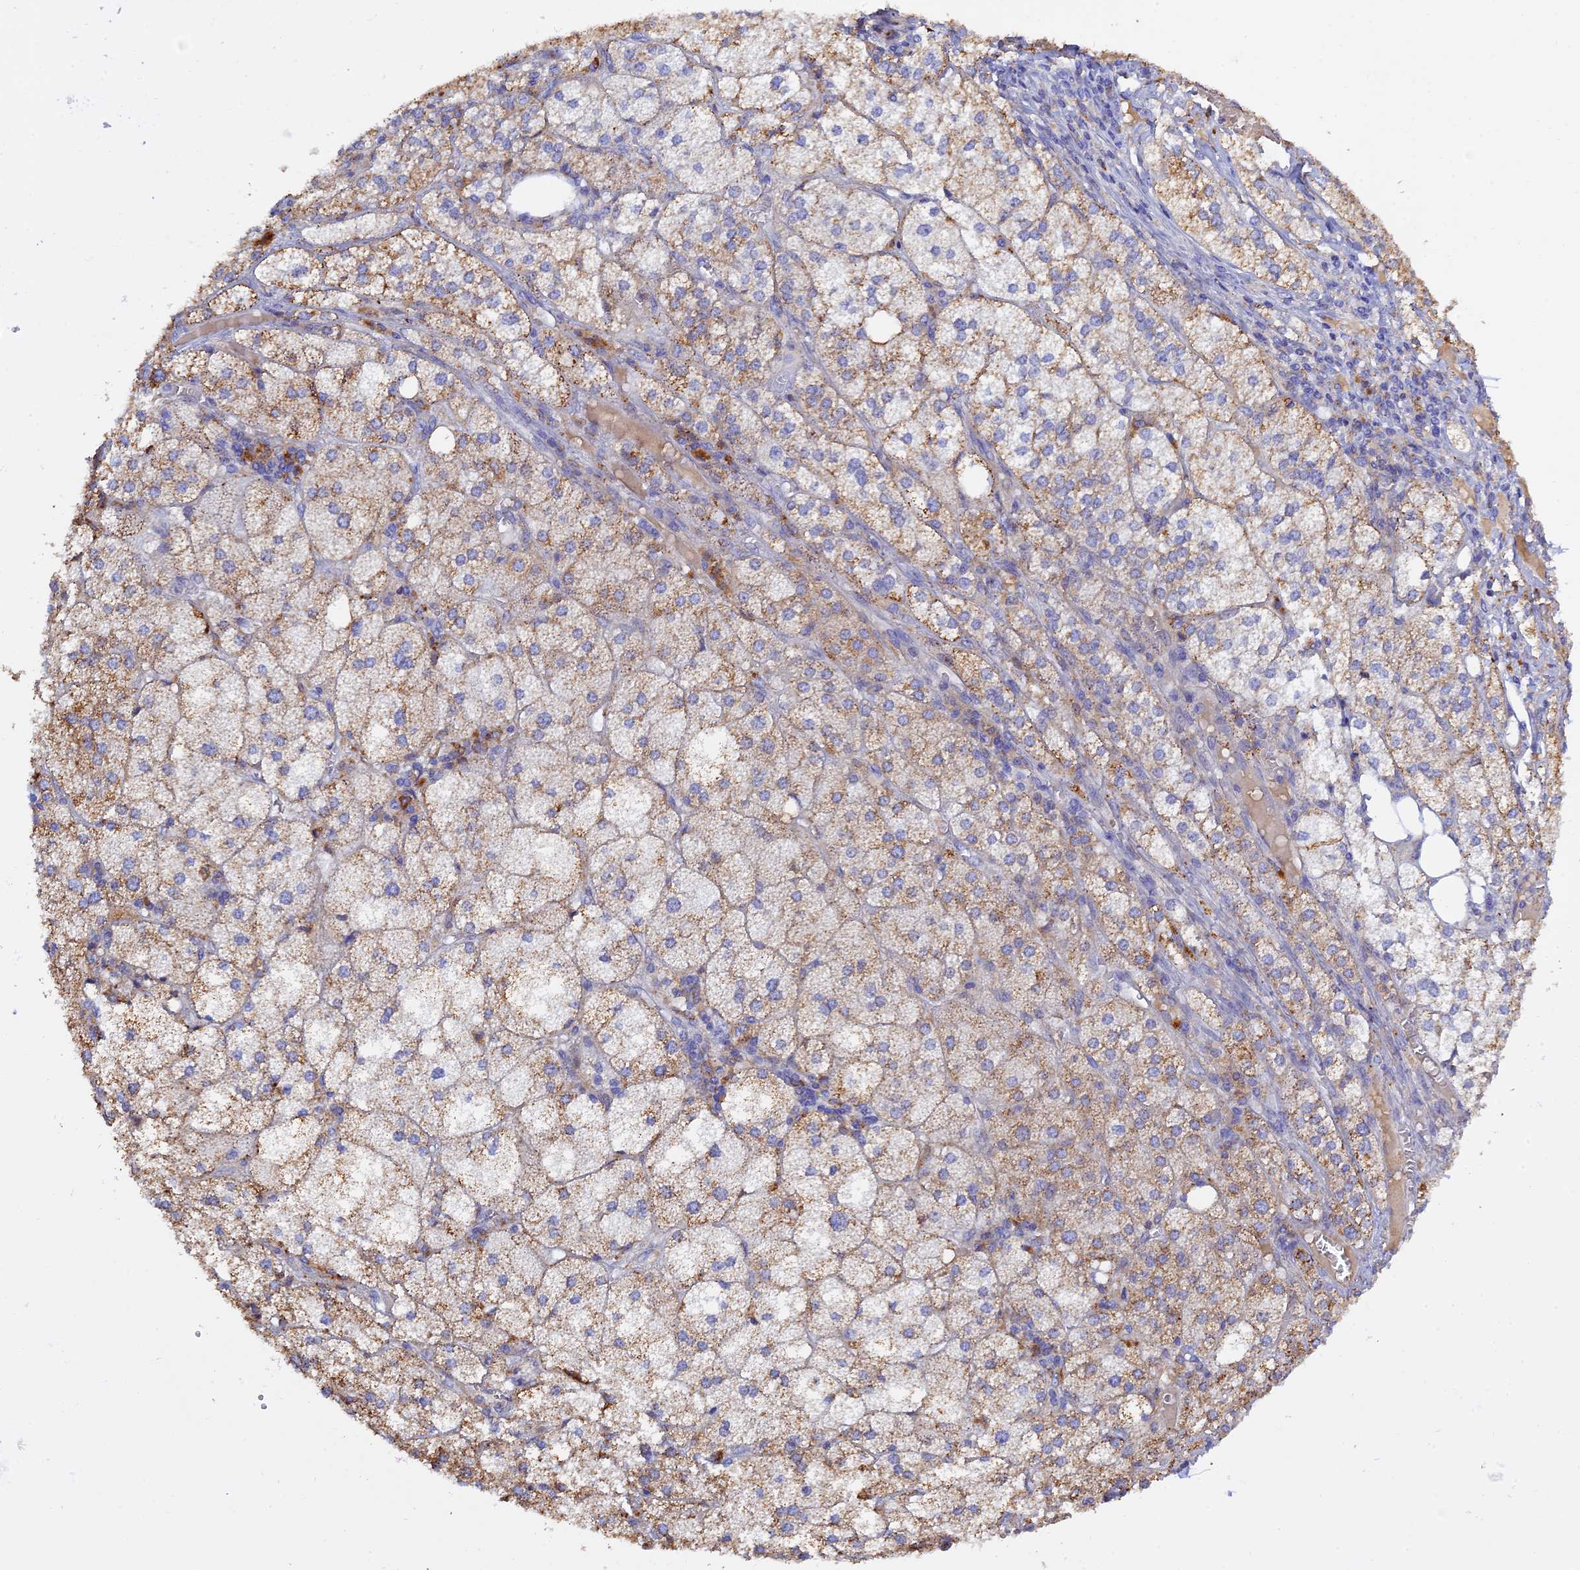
{"staining": {"intensity": "moderate", "quantity": ">75%", "location": "cytoplasmic/membranous"}, "tissue": "adrenal gland", "cell_type": "Glandular cells", "image_type": "normal", "snomed": [{"axis": "morphology", "description": "Normal tissue, NOS"}, {"axis": "topography", "description": "Adrenal gland"}], "caption": "Unremarkable adrenal gland displays moderate cytoplasmic/membranous staining in about >75% of glandular cells.", "gene": "RPGRIP1L", "patient": {"sex": "female", "age": 61}}